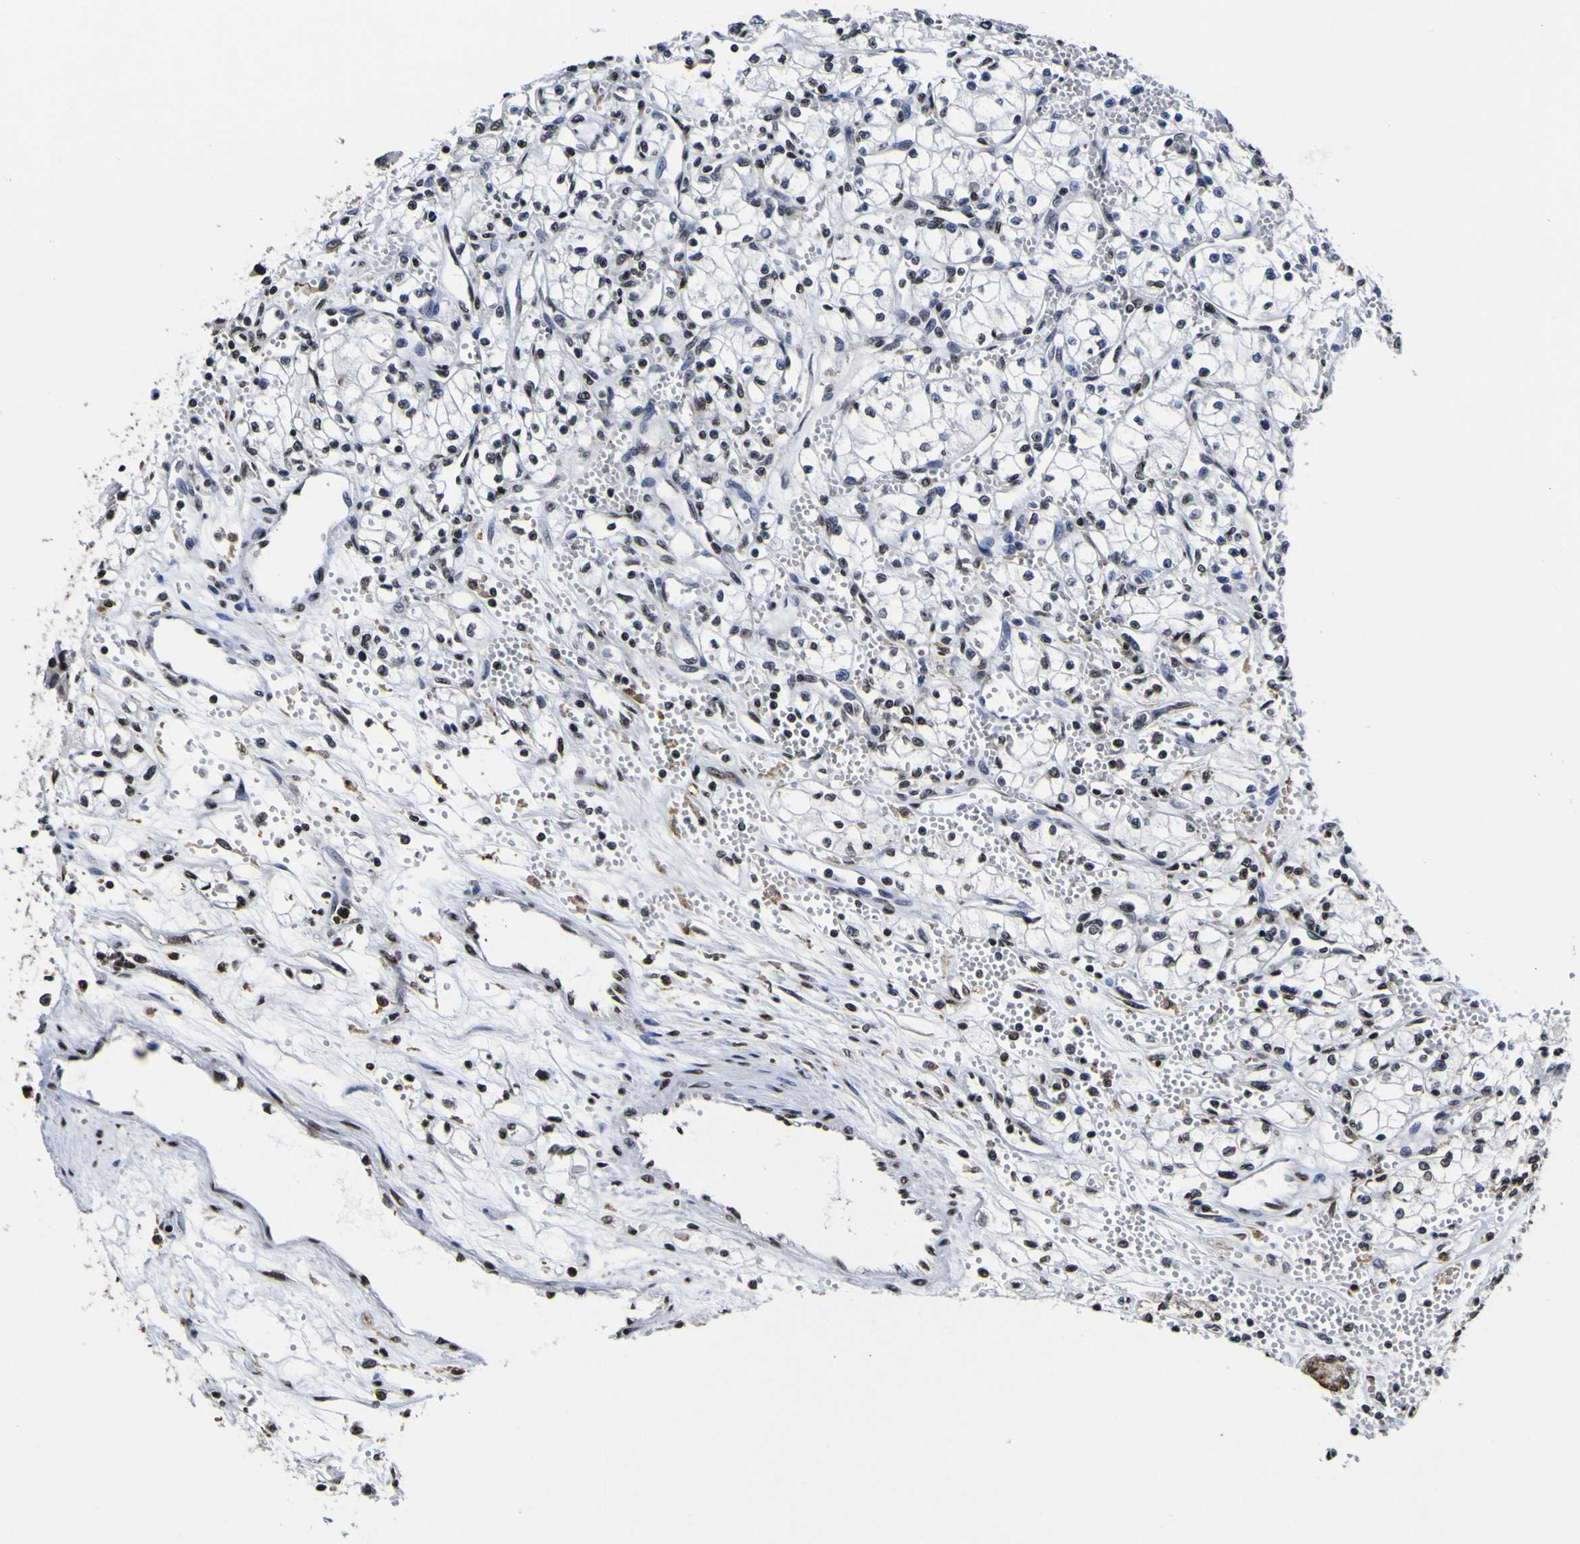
{"staining": {"intensity": "strong", "quantity": "<25%", "location": "nuclear"}, "tissue": "renal cancer", "cell_type": "Tumor cells", "image_type": "cancer", "snomed": [{"axis": "morphology", "description": "Normal tissue, NOS"}, {"axis": "morphology", "description": "Adenocarcinoma, NOS"}, {"axis": "topography", "description": "Kidney"}], "caption": "A medium amount of strong nuclear expression is seen in approximately <25% of tumor cells in renal cancer (adenocarcinoma) tissue. The staining was performed using DAB to visualize the protein expression in brown, while the nuclei were stained in blue with hematoxylin (Magnification: 20x).", "gene": "PIAS1", "patient": {"sex": "male", "age": 59}}